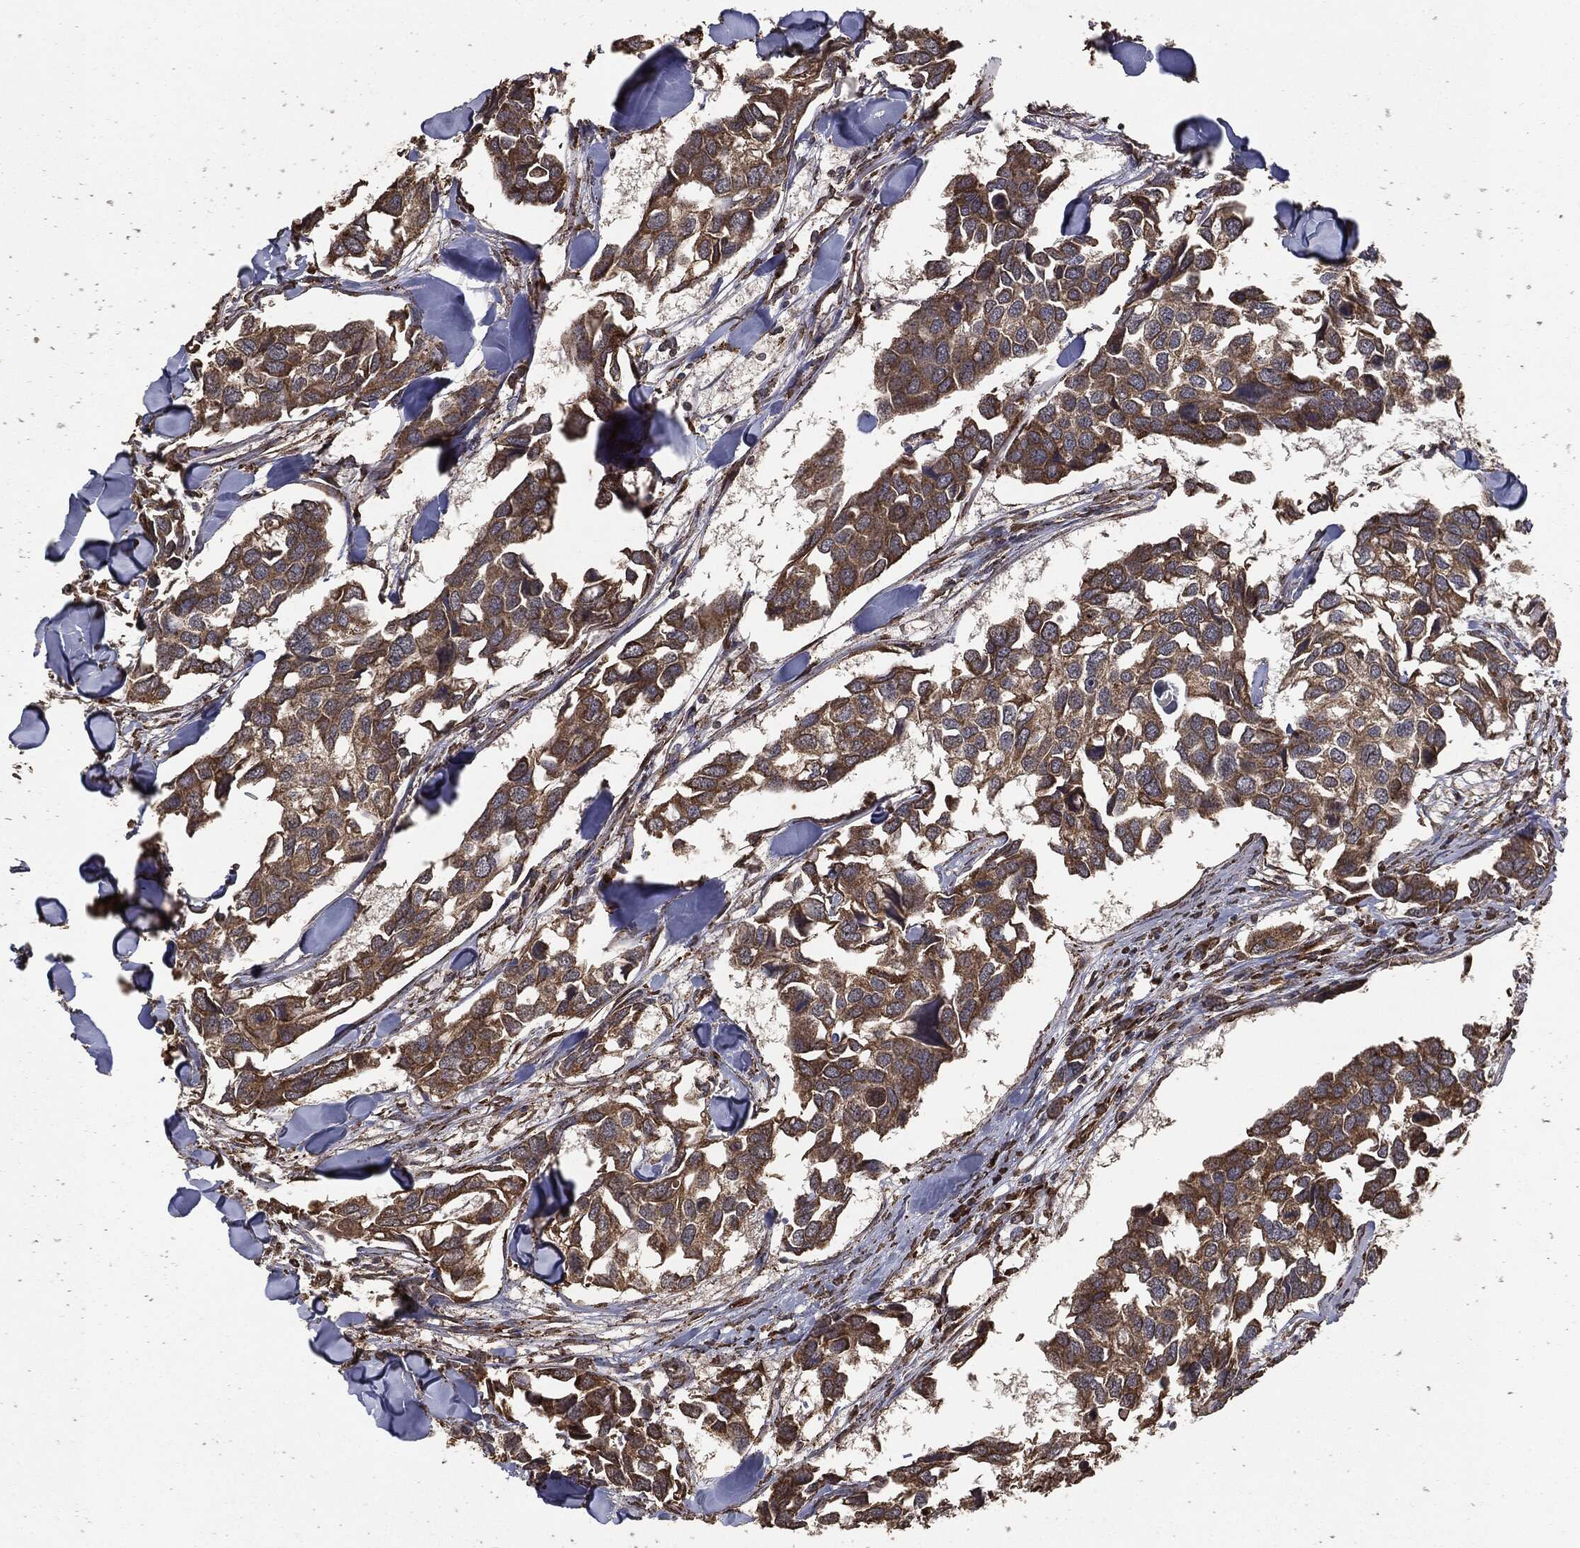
{"staining": {"intensity": "moderate", "quantity": ">75%", "location": "cytoplasmic/membranous"}, "tissue": "breast cancer", "cell_type": "Tumor cells", "image_type": "cancer", "snomed": [{"axis": "morphology", "description": "Duct carcinoma"}, {"axis": "topography", "description": "Breast"}], "caption": "The micrograph displays immunohistochemical staining of infiltrating ductal carcinoma (breast). There is moderate cytoplasmic/membranous positivity is seen in about >75% of tumor cells.", "gene": "MTOR", "patient": {"sex": "female", "age": 83}}